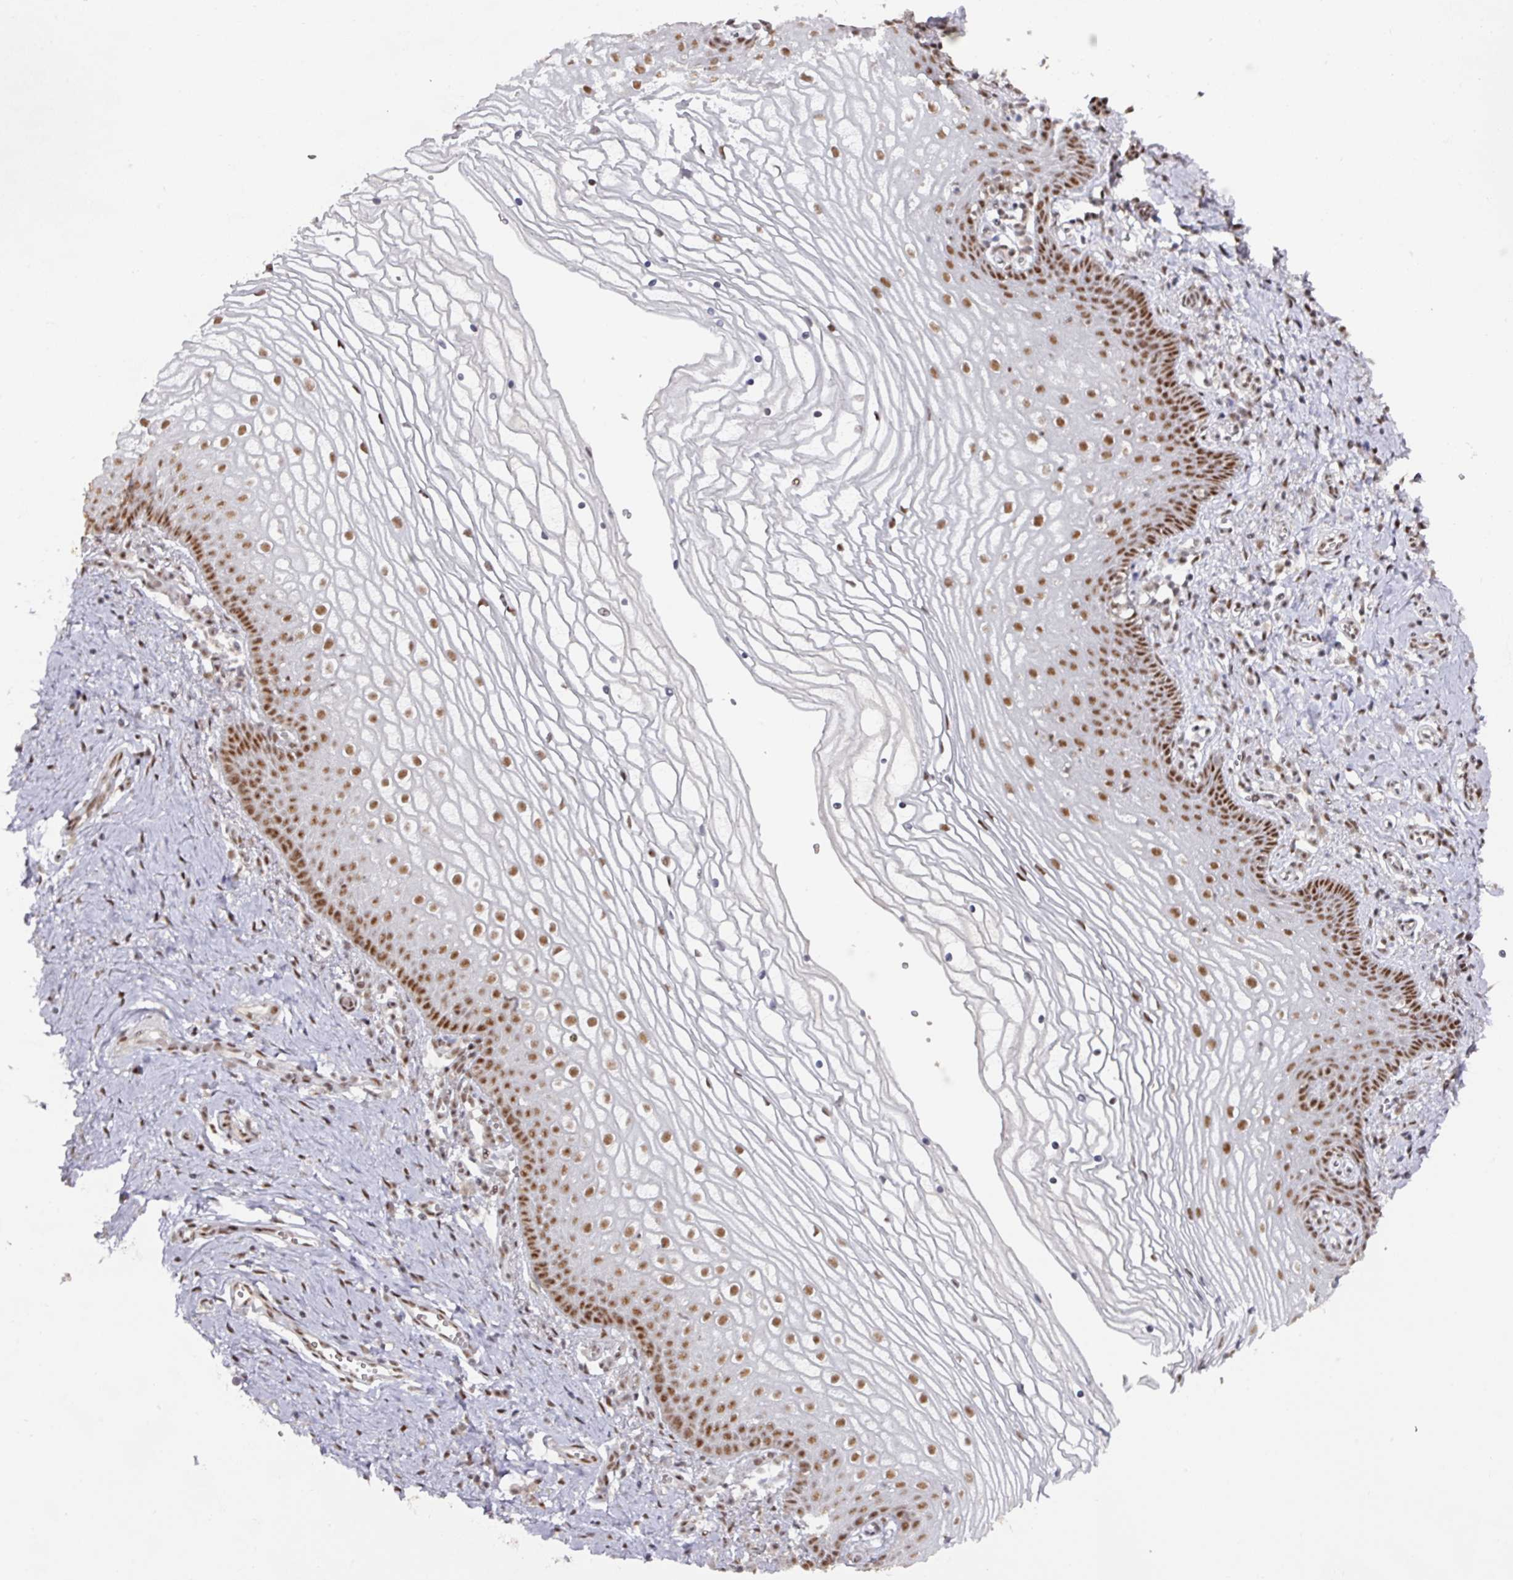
{"staining": {"intensity": "moderate", "quantity": ">75%", "location": "nuclear"}, "tissue": "vagina", "cell_type": "Squamous epithelial cells", "image_type": "normal", "snomed": [{"axis": "morphology", "description": "Normal tissue, NOS"}, {"axis": "topography", "description": "Vagina"}], "caption": "Normal vagina reveals moderate nuclear staining in approximately >75% of squamous epithelial cells.", "gene": "ENSG00000289690", "patient": {"sex": "female", "age": 56}}